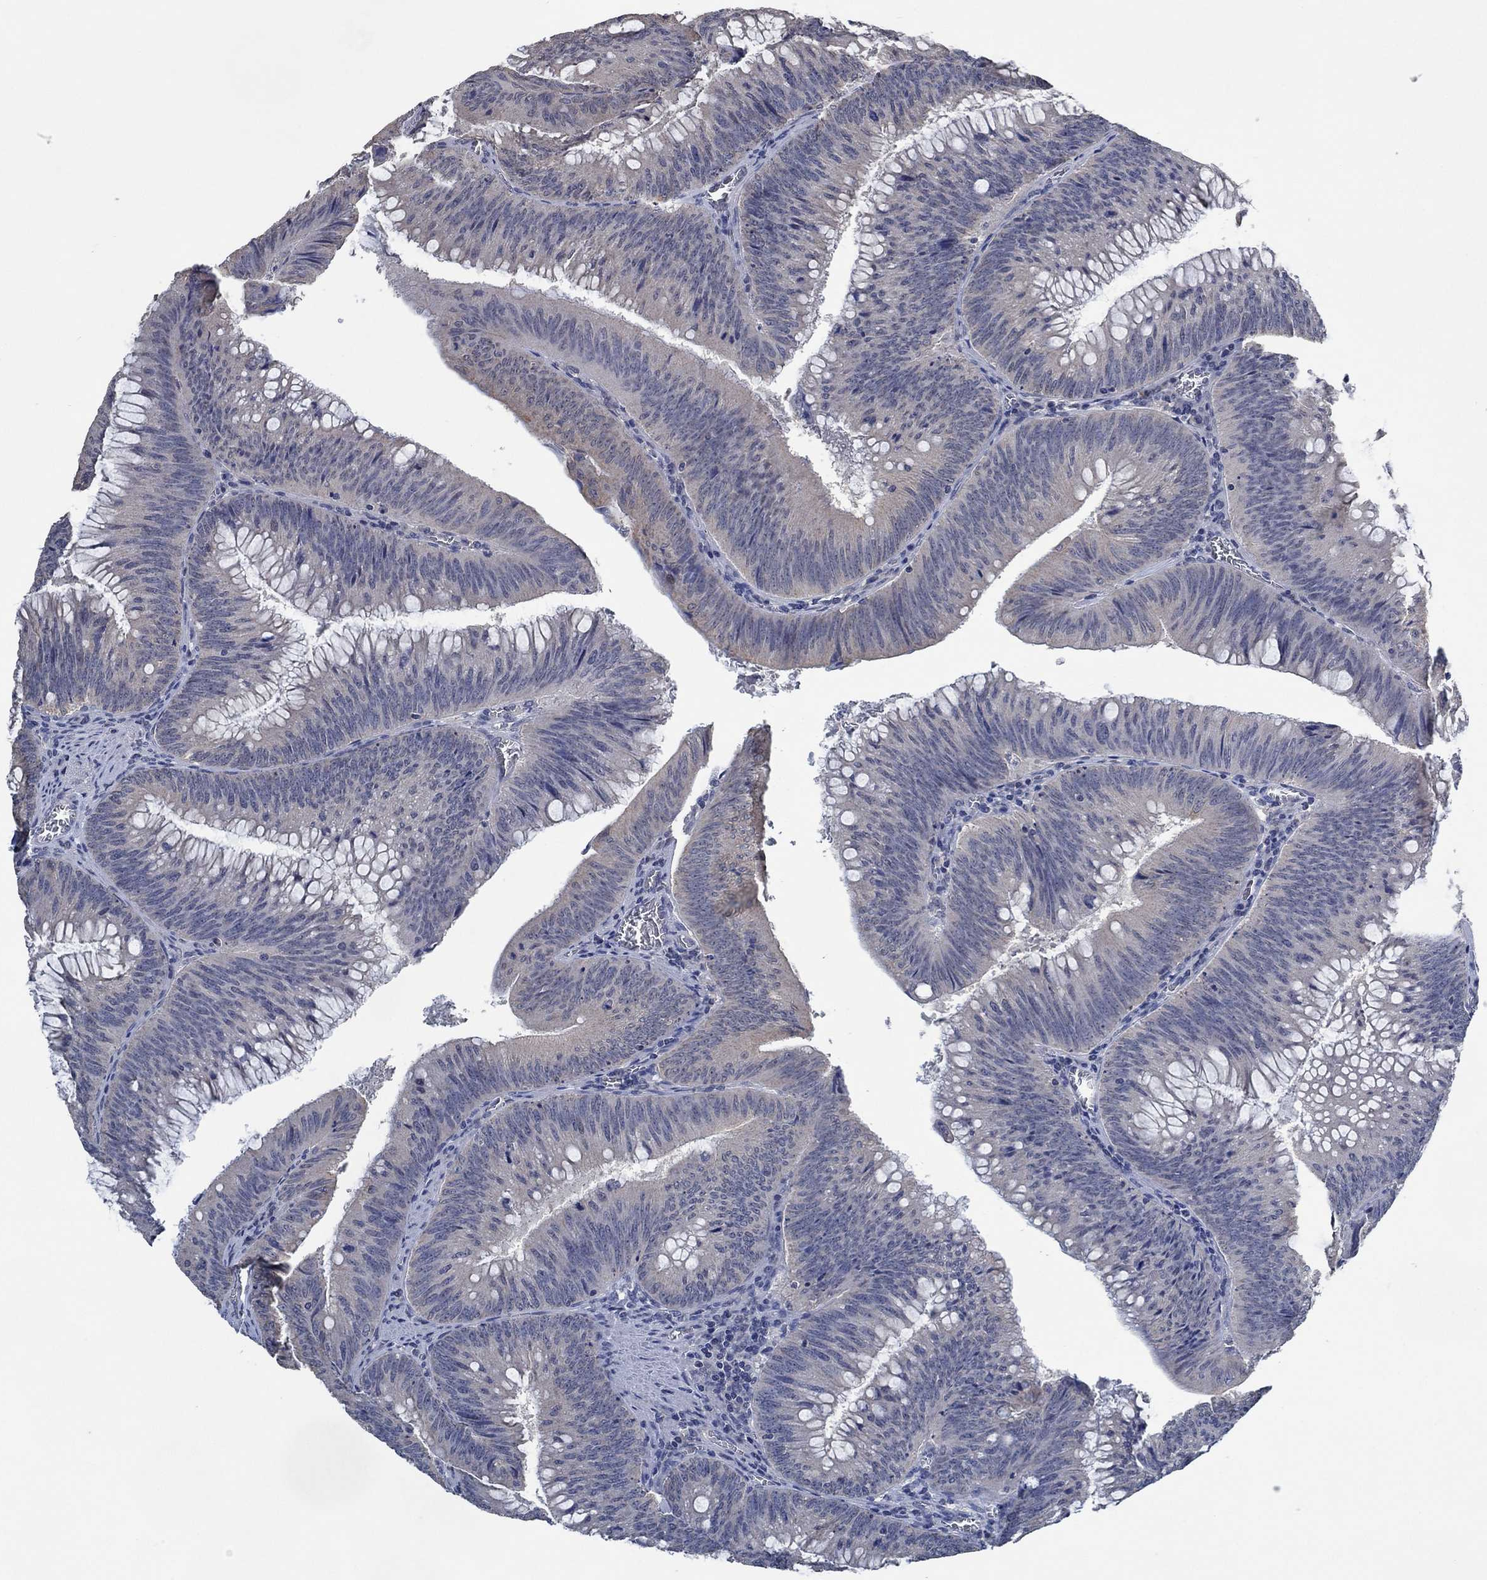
{"staining": {"intensity": "negative", "quantity": "none", "location": "none"}, "tissue": "colorectal cancer", "cell_type": "Tumor cells", "image_type": "cancer", "snomed": [{"axis": "morphology", "description": "Adenocarcinoma, NOS"}, {"axis": "topography", "description": "Rectum"}], "caption": "High magnification brightfield microscopy of colorectal cancer stained with DAB (3,3'-diaminobenzidine) (brown) and counterstained with hematoxylin (blue): tumor cells show no significant positivity.", "gene": "OBSCN", "patient": {"sex": "female", "age": 72}}